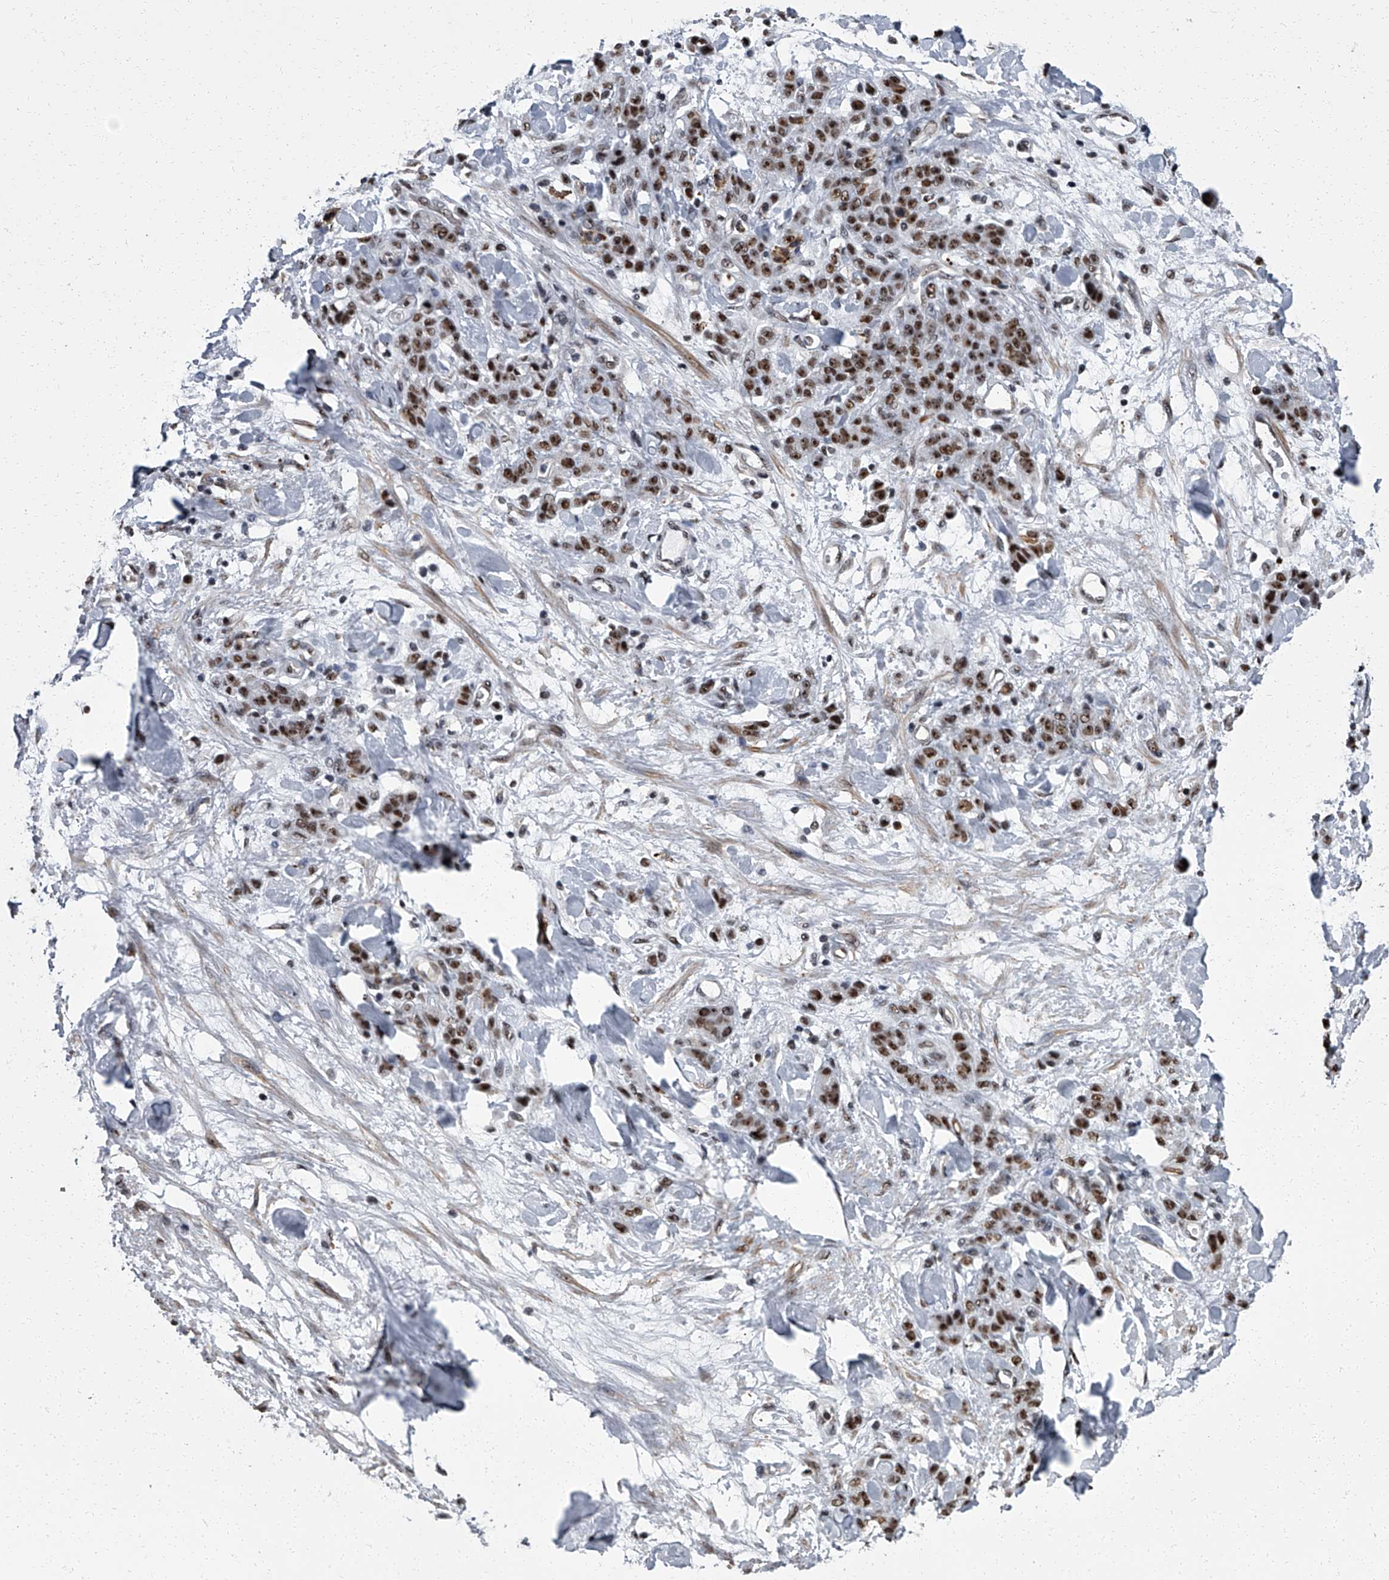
{"staining": {"intensity": "moderate", "quantity": ">75%", "location": "nuclear"}, "tissue": "stomach cancer", "cell_type": "Tumor cells", "image_type": "cancer", "snomed": [{"axis": "morphology", "description": "Normal tissue, NOS"}, {"axis": "morphology", "description": "Adenocarcinoma, NOS"}, {"axis": "topography", "description": "Stomach"}], "caption": "High-magnification brightfield microscopy of adenocarcinoma (stomach) stained with DAB (3,3'-diaminobenzidine) (brown) and counterstained with hematoxylin (blue). tumor cells exhibit moderate nuclear staining is present in approximately>75% of cells.", "gene": "ZNF518B", "patient": {"sex": "male", "age": 82}}